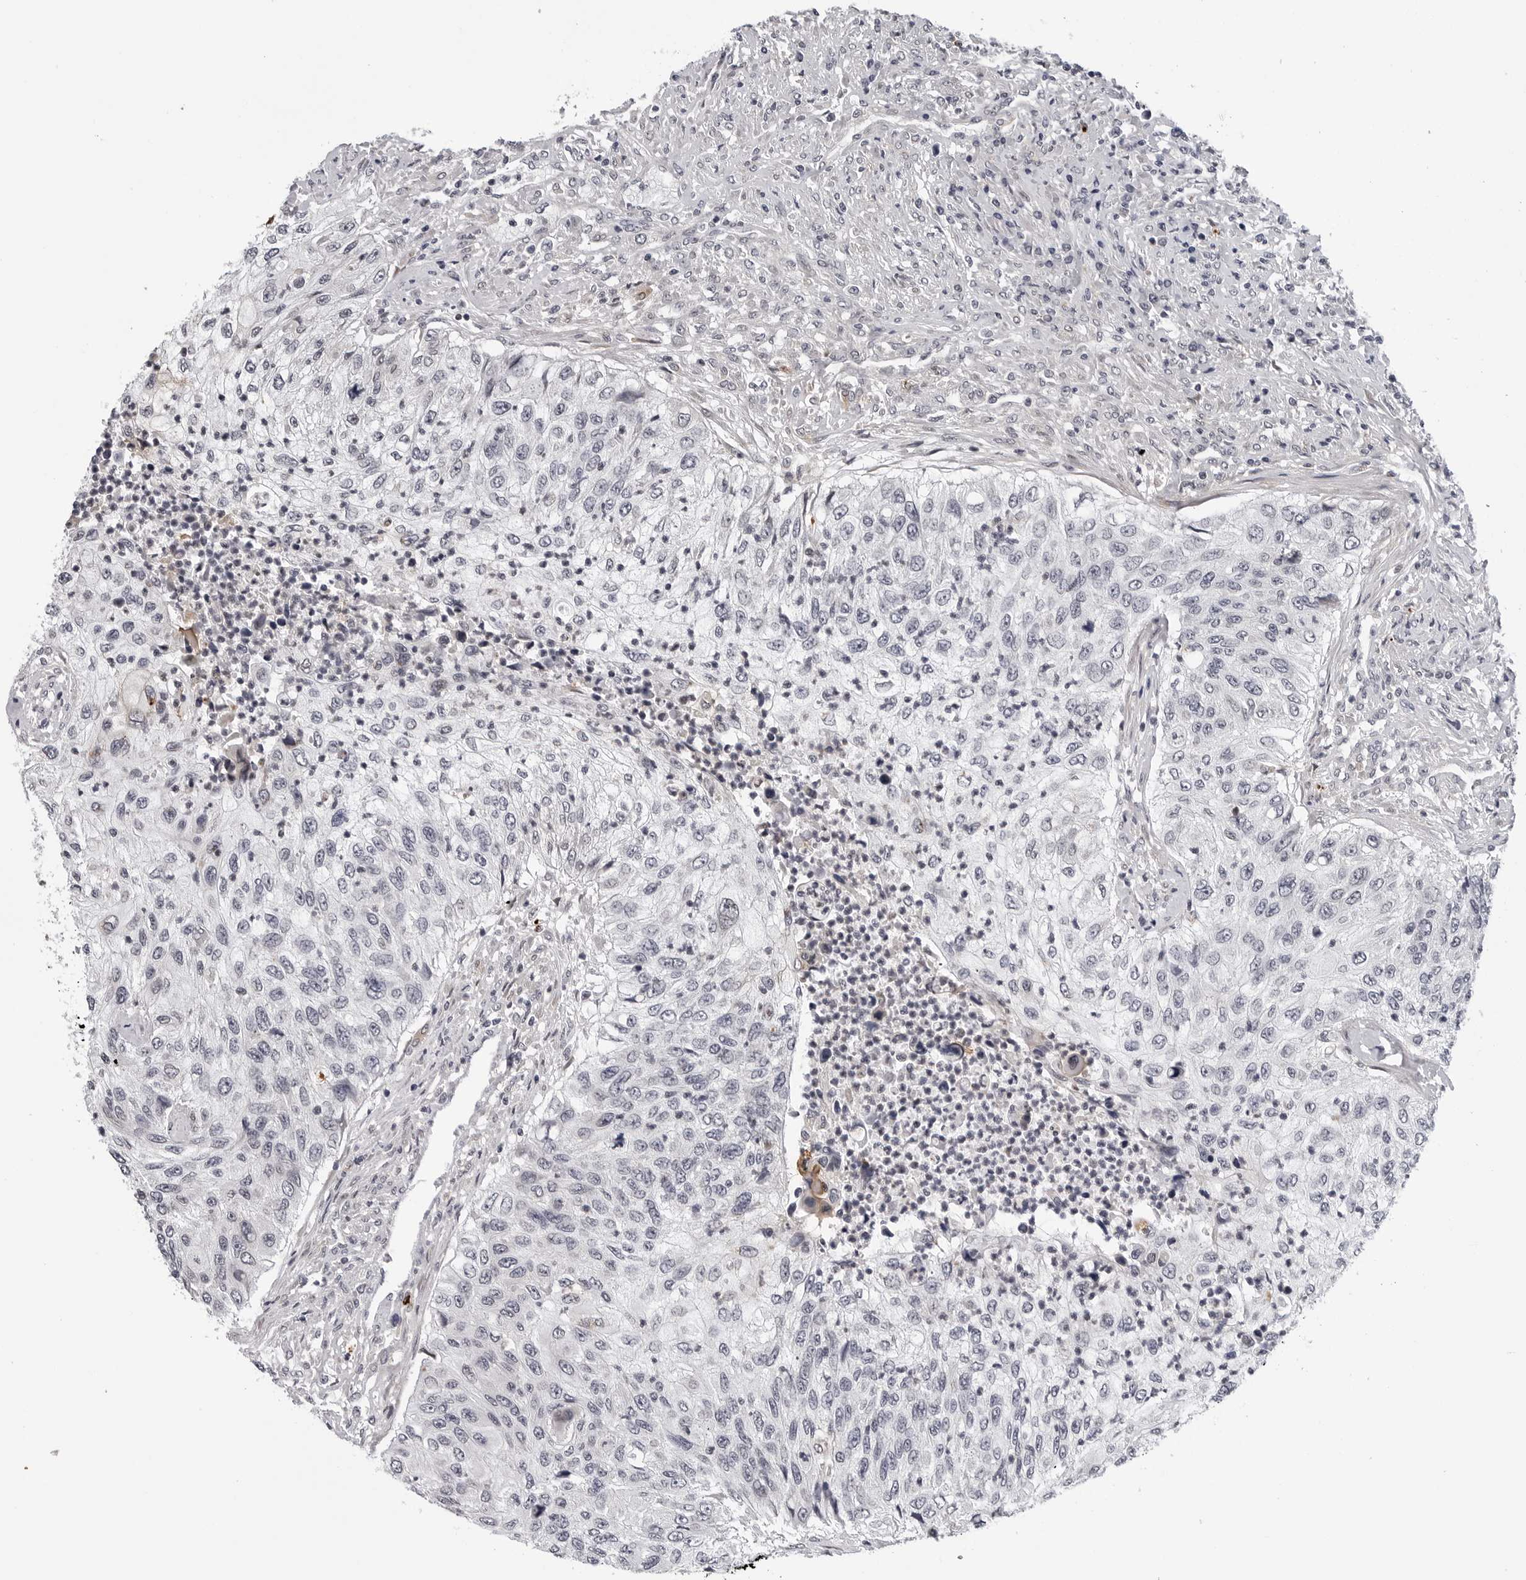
{"staining": {"intensity": "negative", "quantity": "none", "location": "none"}, "tissue": "urothelial cancer", "cell_type": "Tumor cells", "image_type": "cancer", "snomed": [{"axis": "morphology", "description": "Urothelial carcinoma, High grade"}, {"axis": "topography", "description": "Urinary bladder"}], "caption": "A histopathology image of human urothelial cancer is negative for staining in tumor cells.", "gene": "KIAA1614", "patient": {"sex": "female", "age": 60}}